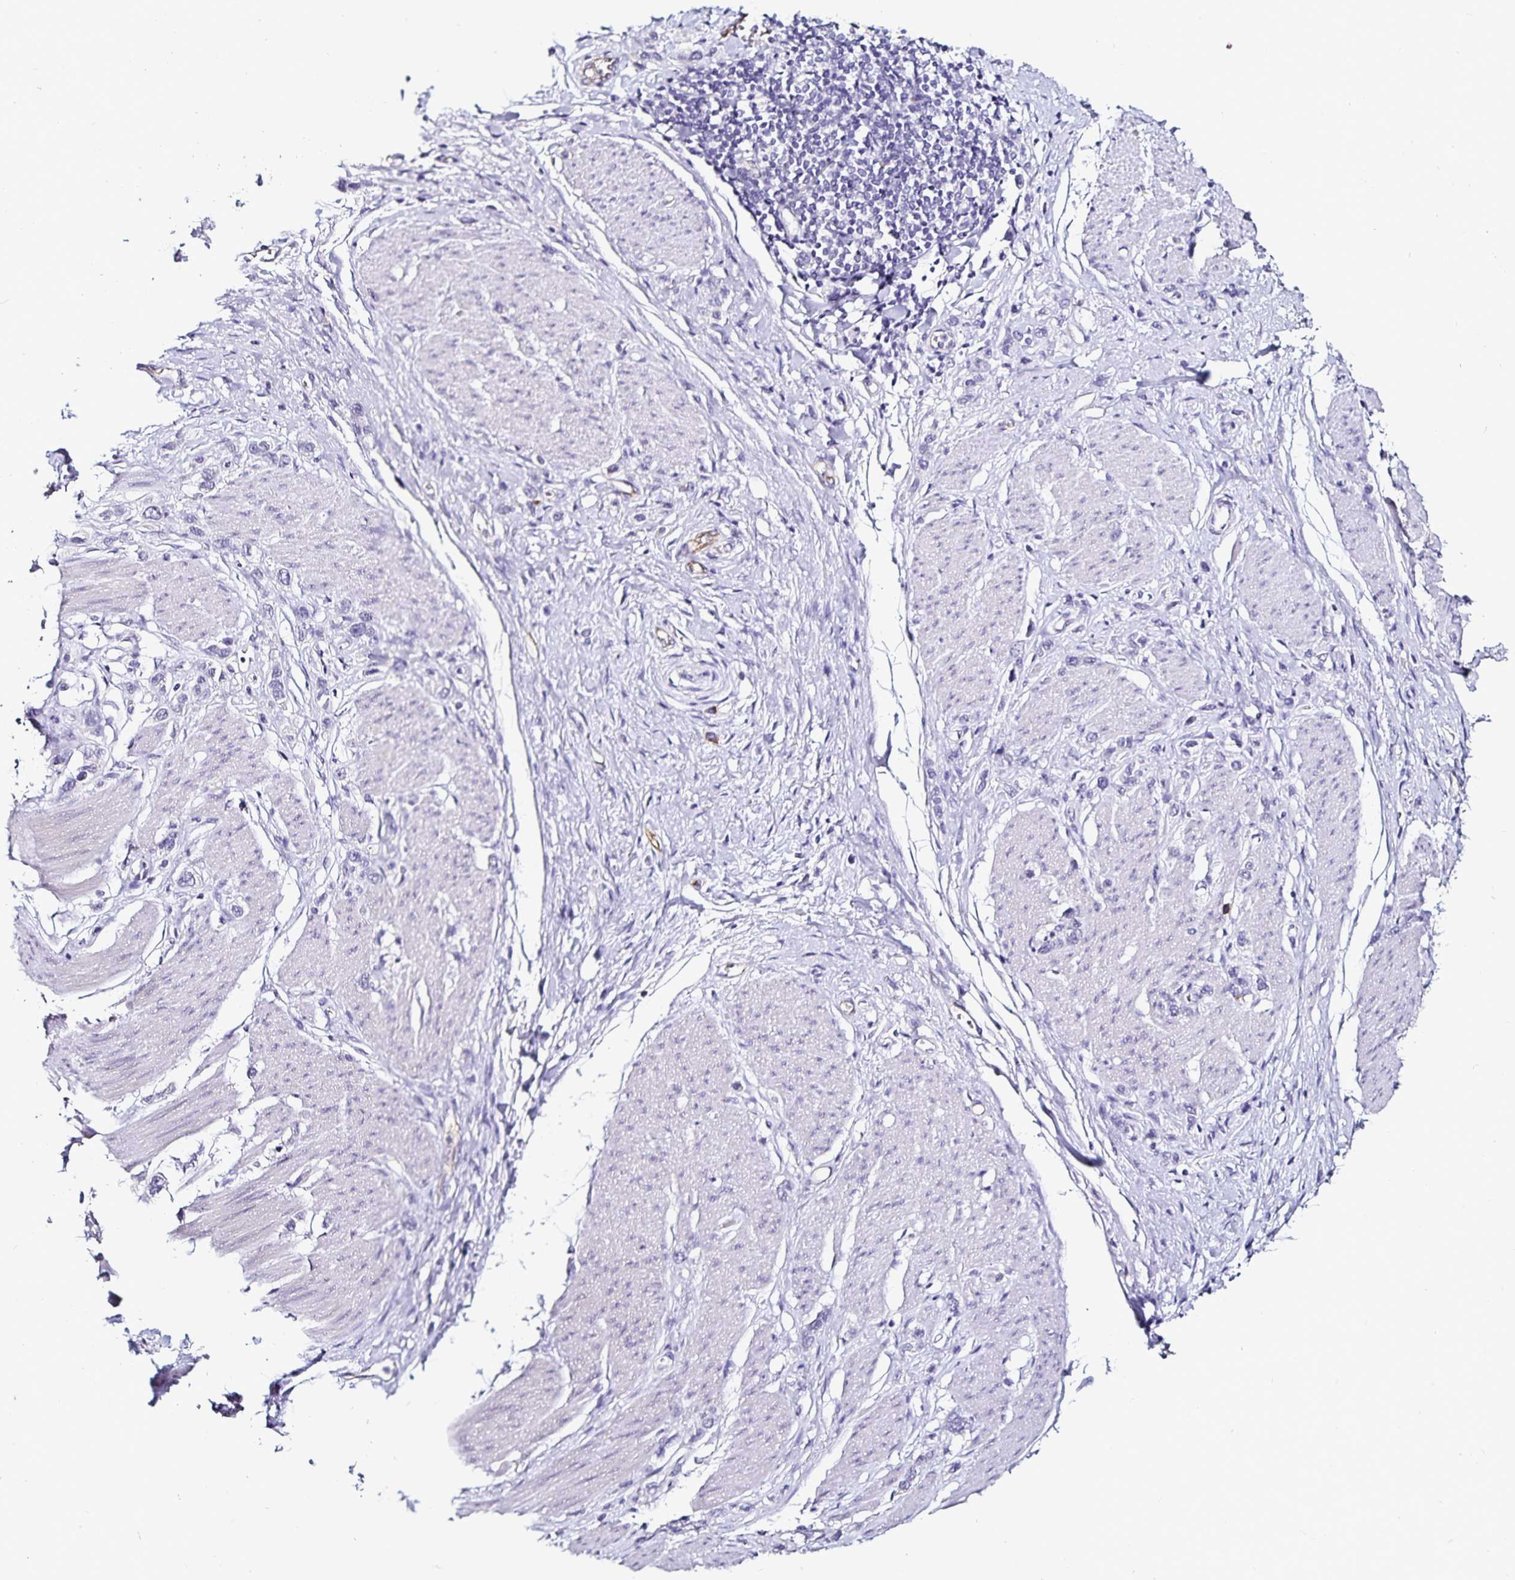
{"staining": {"intensity": "negative", "quantity": "none", "location": "none"}, "tissue": "stomach cancer", "cell_type": "Tumor cells", "image_type": "cancer", "snomed": [{"axis": "morphology", "description": "Adenocarcinoma, NOS"}, {"axis": "topography", "description": "Stomach"}], "caption": "DAB immunohistochemical staining of stomach cancer exhibits no significant staining in tumor cells.", "gene": "TSPAN7", "patient": {"sex": "female", "age": 65}}